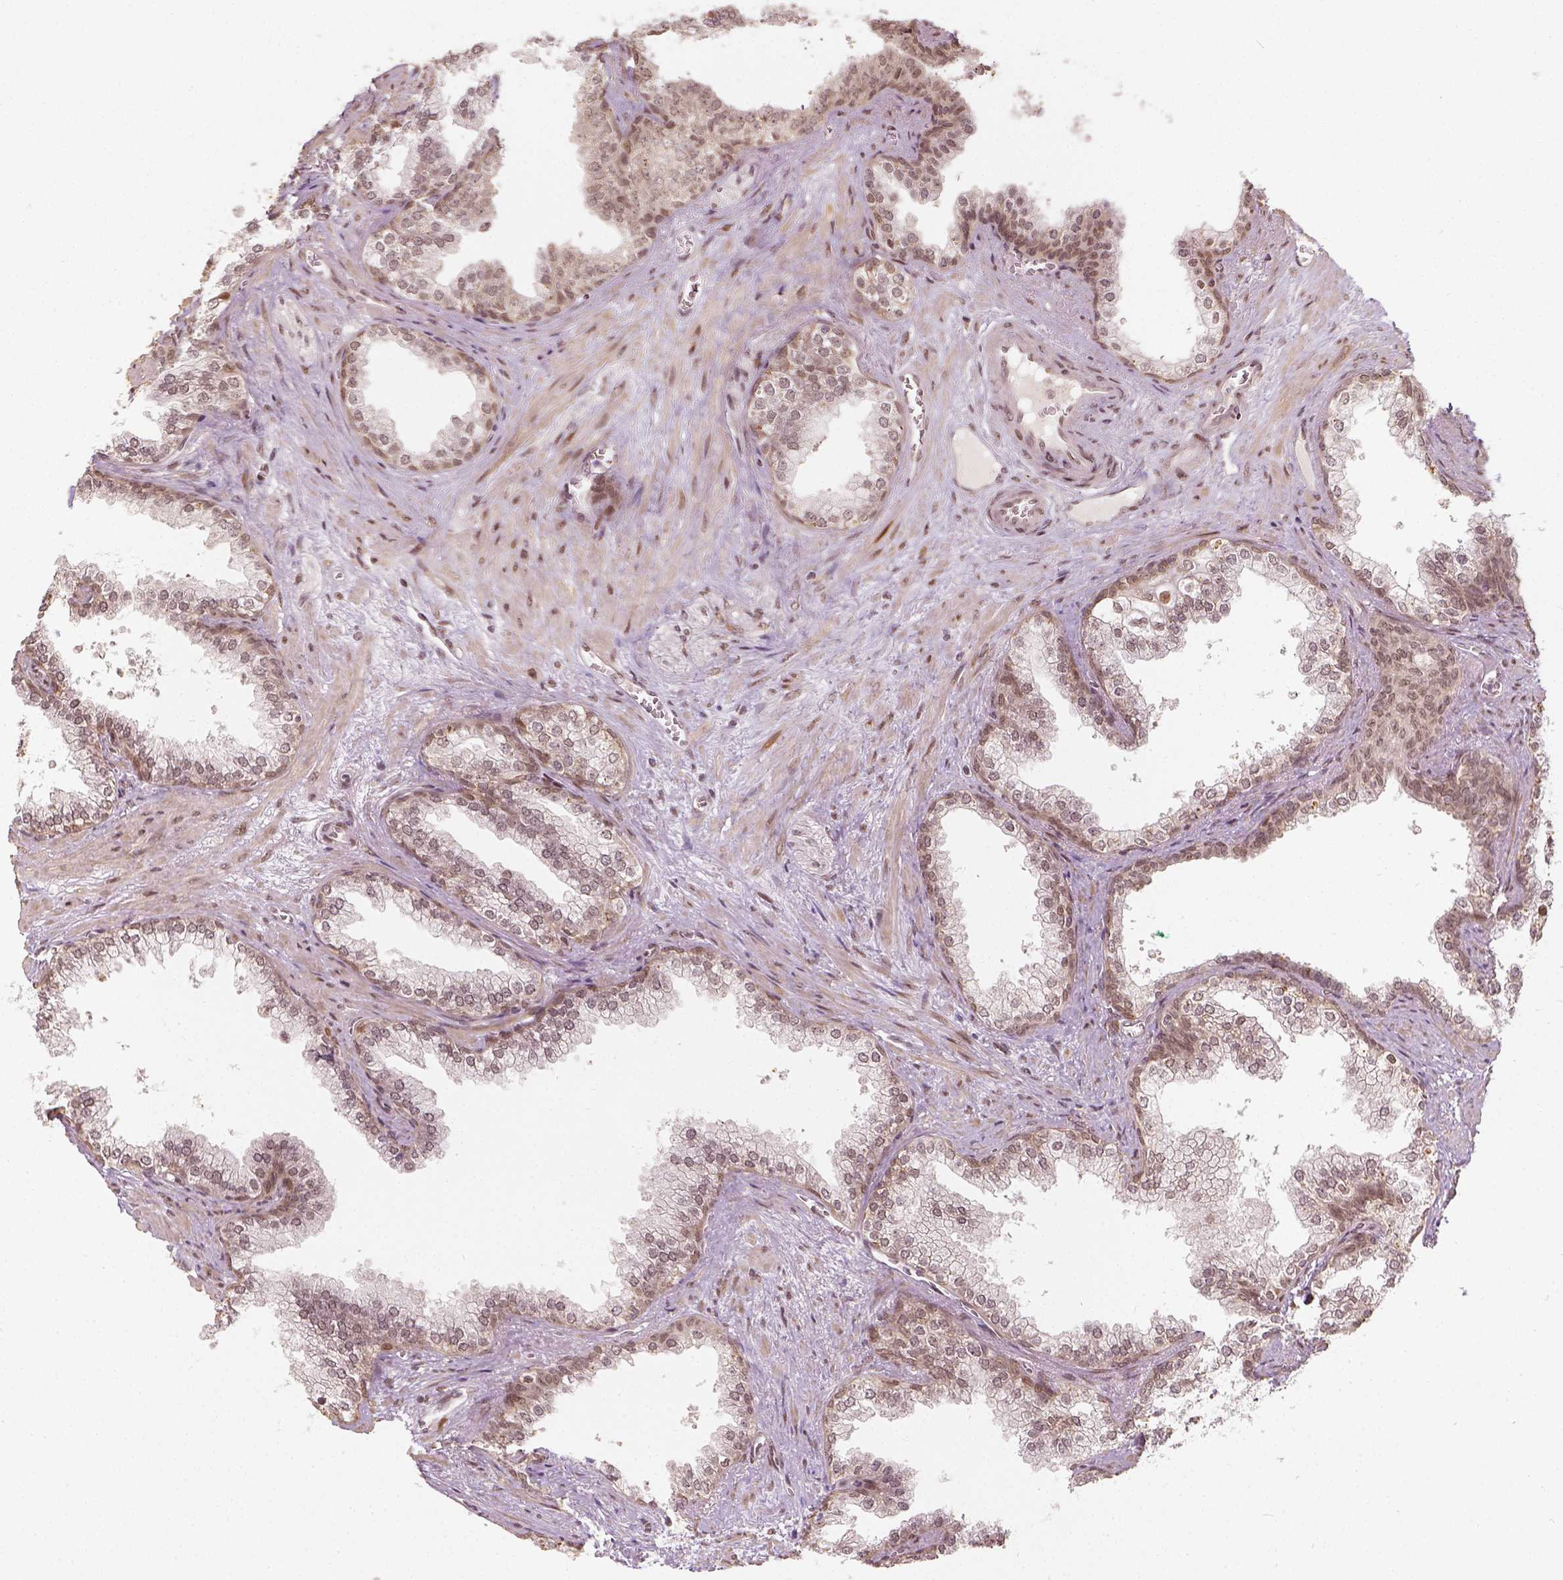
{"staining": {"intensity": "weak", "quantity": "25%-75%", "location": "cytoplasmic/membranous"}, "tissue": "prostate", "cell_type": "Glandular cells", "image_type": "normal", "snomed": [{"axis": "morphology", "description": "Normal tissue, NOS"}, {"axis": "topography", "description": "Prostate"}], "caption": "Prostate stained with DAB immunohistochemistry (IHC) demonstrates low levels of weak cytoplasmic/membranous staining in approximately 25%-75% of glandular cells.", "gene": "ZMAT3", "patient": {"sex": "male", "age": 79}}